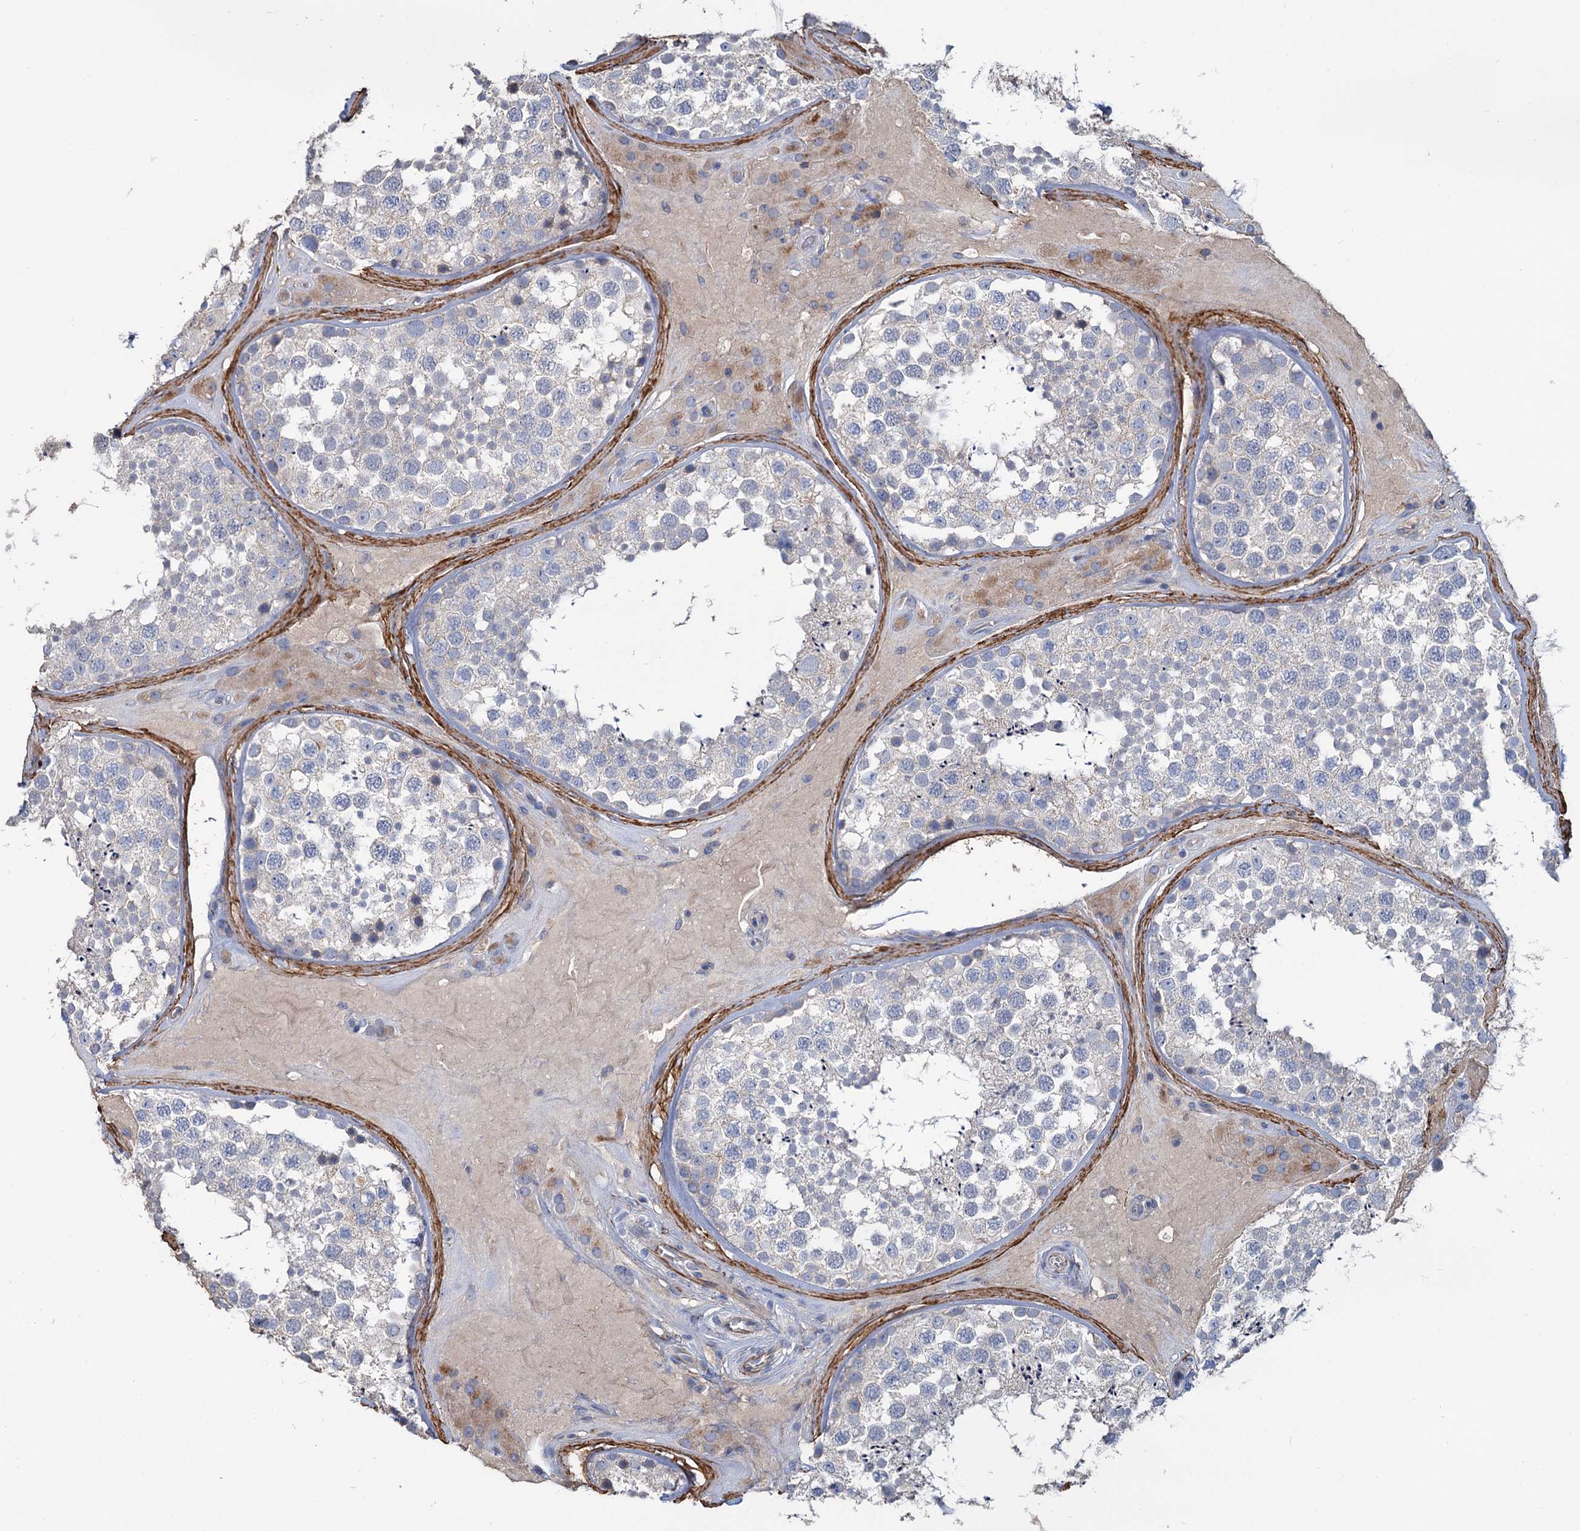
{"staining": {"intensity": "negative", "quantity": "none", "location": "none"}, "tissue": "testis", "cell_type": "Cells in seminiferous ducts", "image_type": "normal", "snomed": [{"axis": "morphology", "description": "Normal tissue, NOS"}, {"axis": "topography", "description": "Testis"}], "caption": "Micrograph shows no protein staining in cells in seminiferous ducts of unremarkable testis. (DAB (3,3'-diaminobenzidine) immunohistochemistry with hematoxylin counter stain).", "gene": "URAD", "patient": {"sex": "male", "age": 46}}